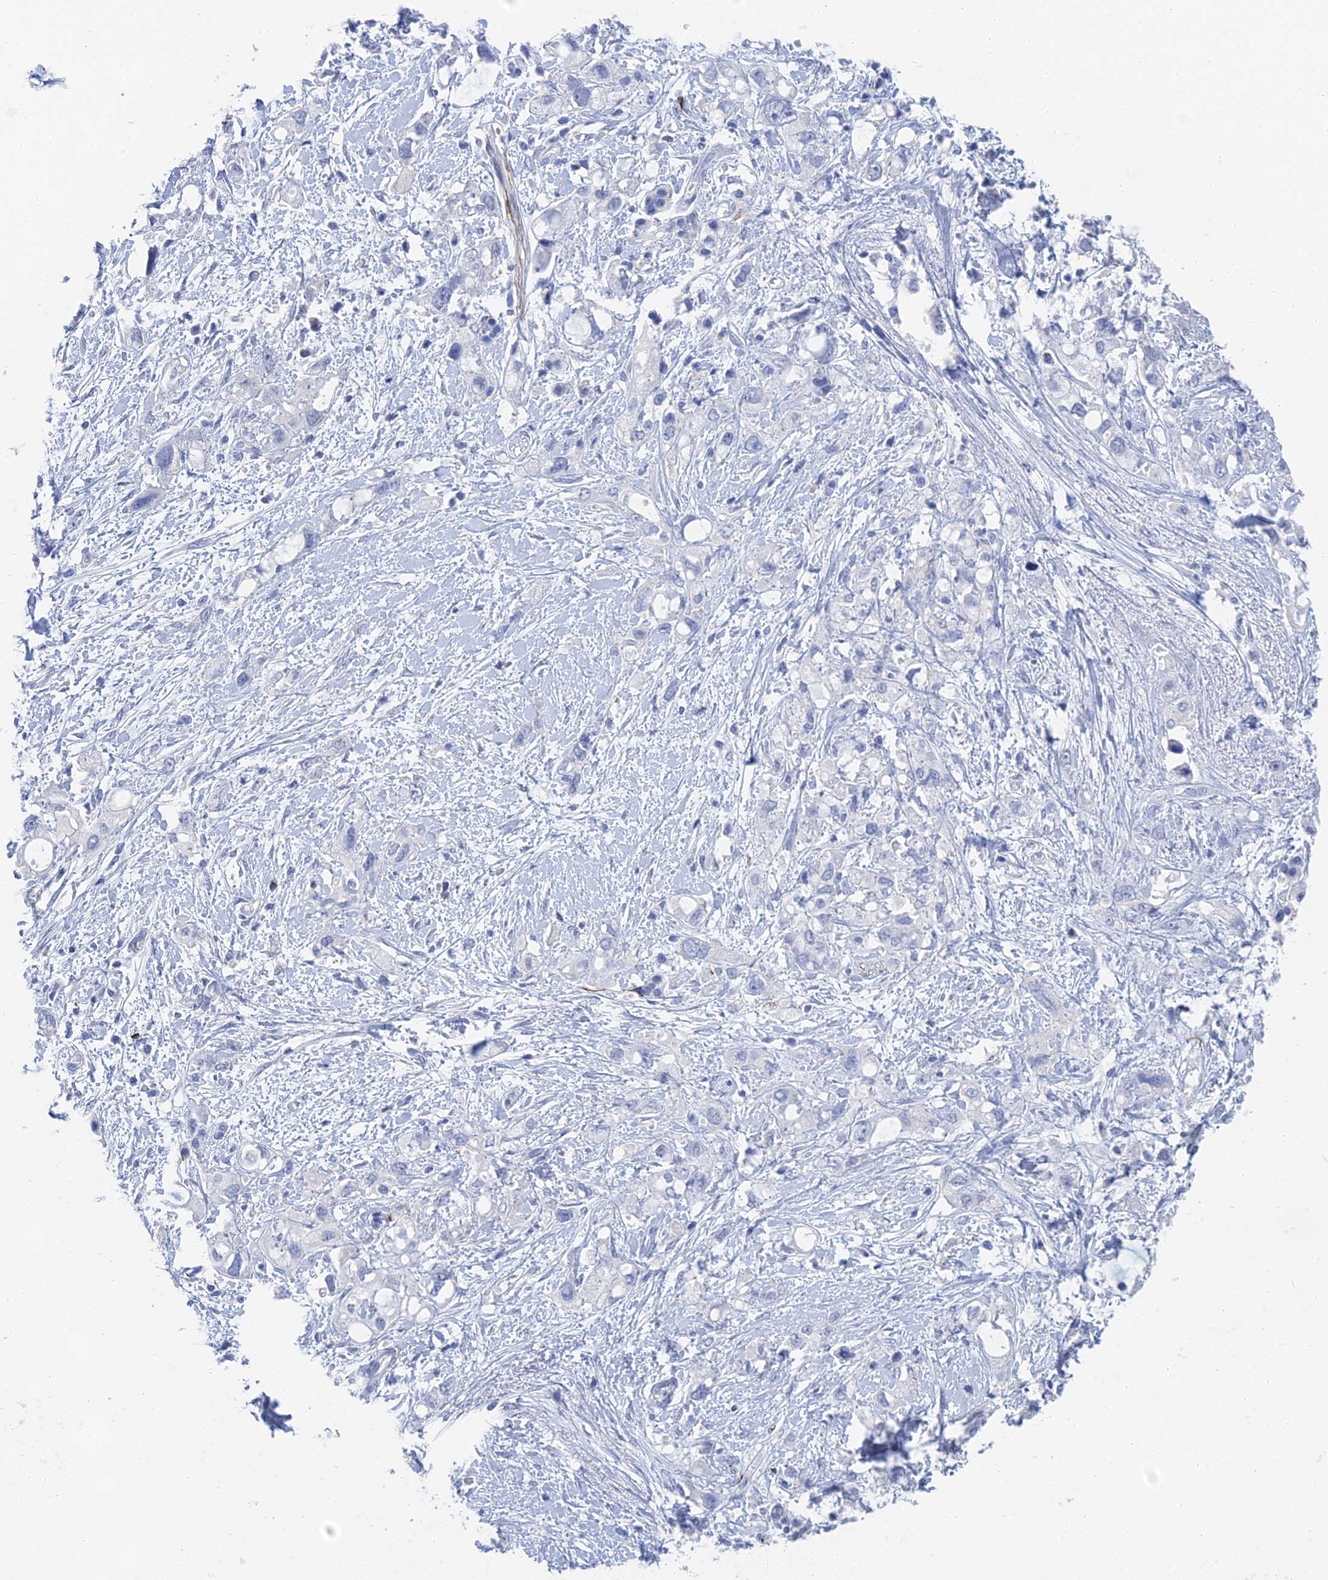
{"staining": {"intensity": "negative", "quantity": "none", "location": "none"}, "tissue": "pancreatic cancer", "cell_type": "Tumor cells", "image_type": "cancer", "snomed": [{"axis": "morphology", "description": "Adenocarcinoma, NOS"}, {"axis": "topography", "description": "Pancreas"}], "caption": "This is a photomicrograph of immunohistochemistry (IHC) staining of adenocarcinoma (pancreatic), which shows no staining in tumor cells.", "gene": "GFAP", "patient": {"sex": "female", "age": 56}}